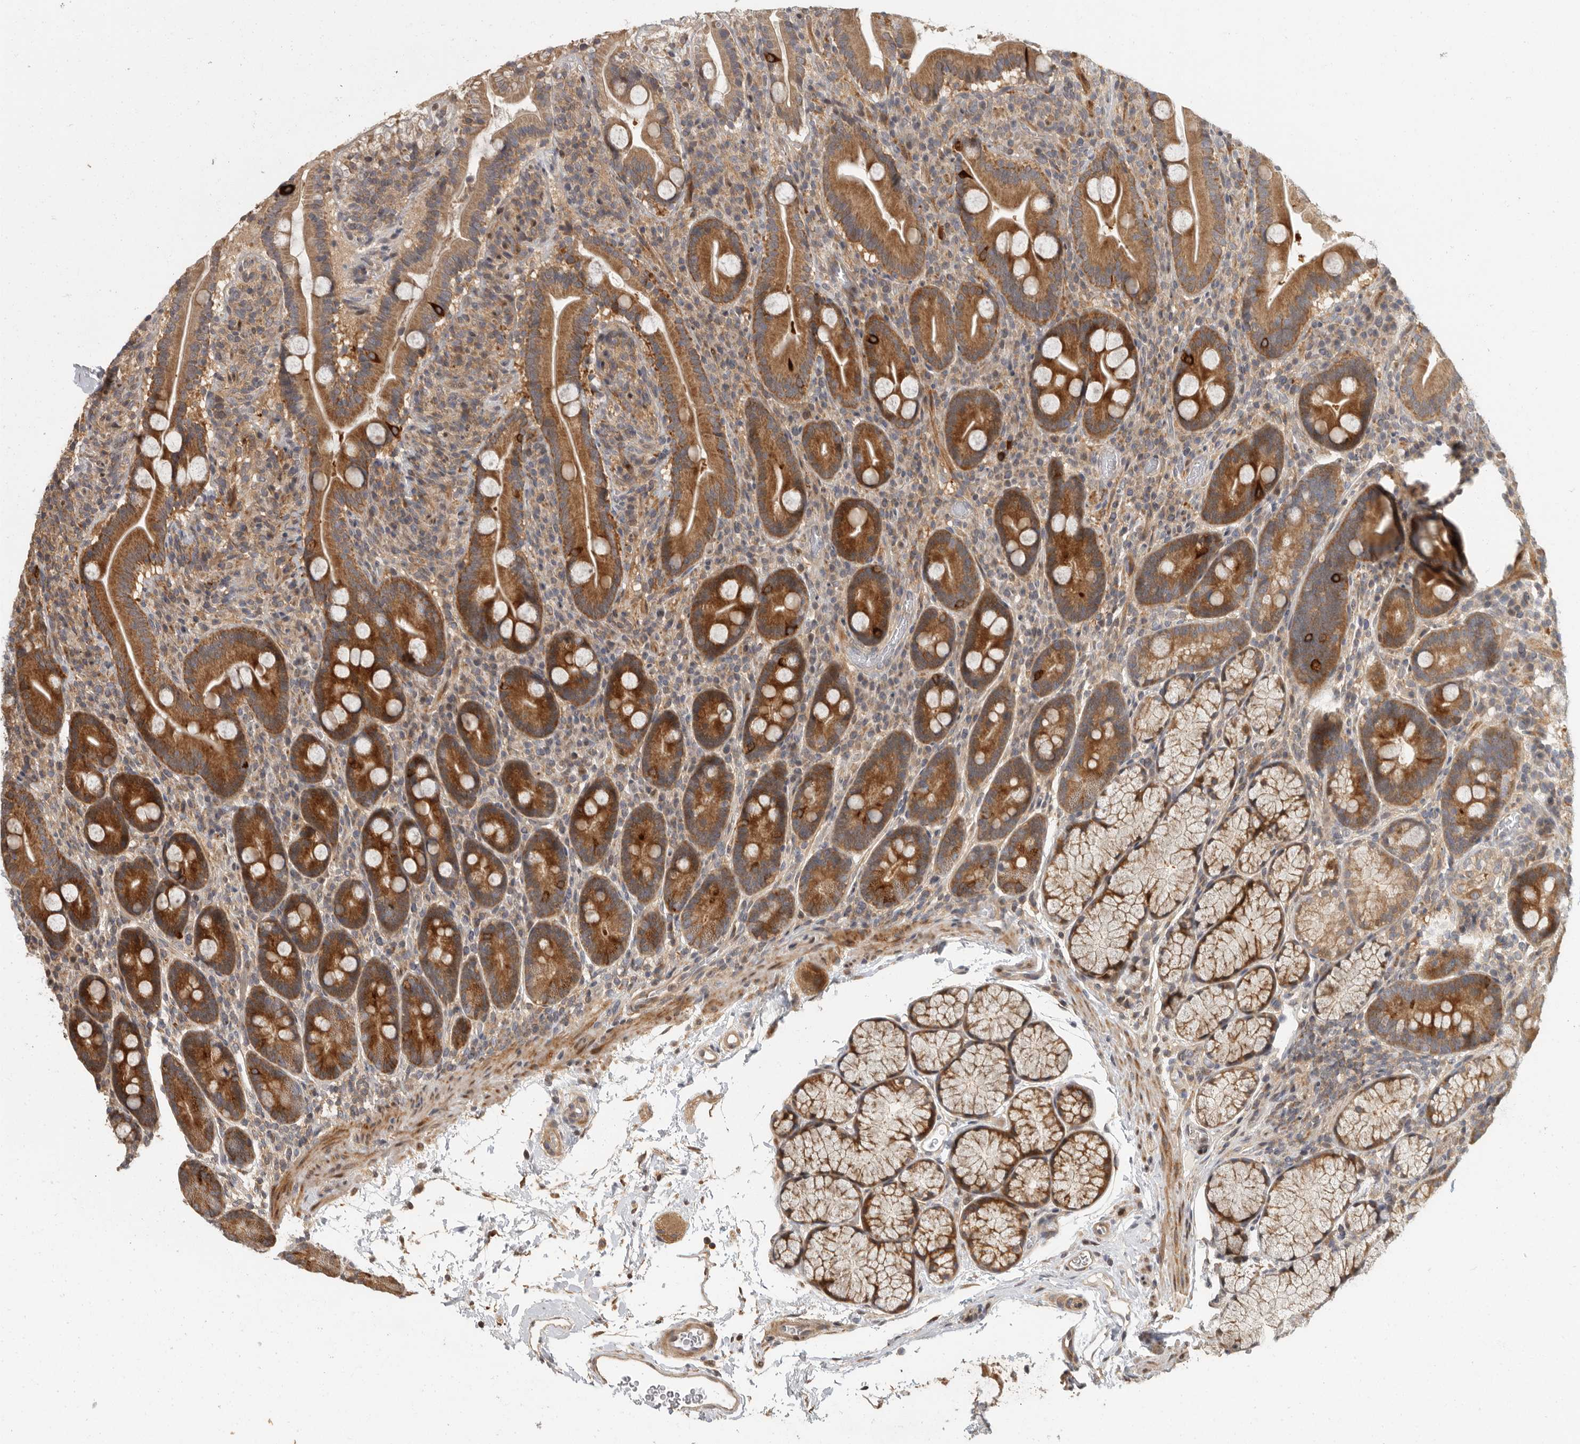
{"staining": {"intensity": "strong", "quantity": ">75%", "location": "cytoplasmic/membranous"}, "tissue": "duodenum", "cell_type": "Glandular cells", "image_type": "normal", "snomed": [{"axis": "morphology", "description": "Normal tissue, NOS"}, {"axis": "topography", "description": "Duodenum"}], "caption": "Human duodenum stained for a protein (brown) shows strong cytoplasmic/membranous positive positivity in approximately >75% of glandular cells.", "gene": "SWT1", "patient": {"sex": "male", "age": 35}}